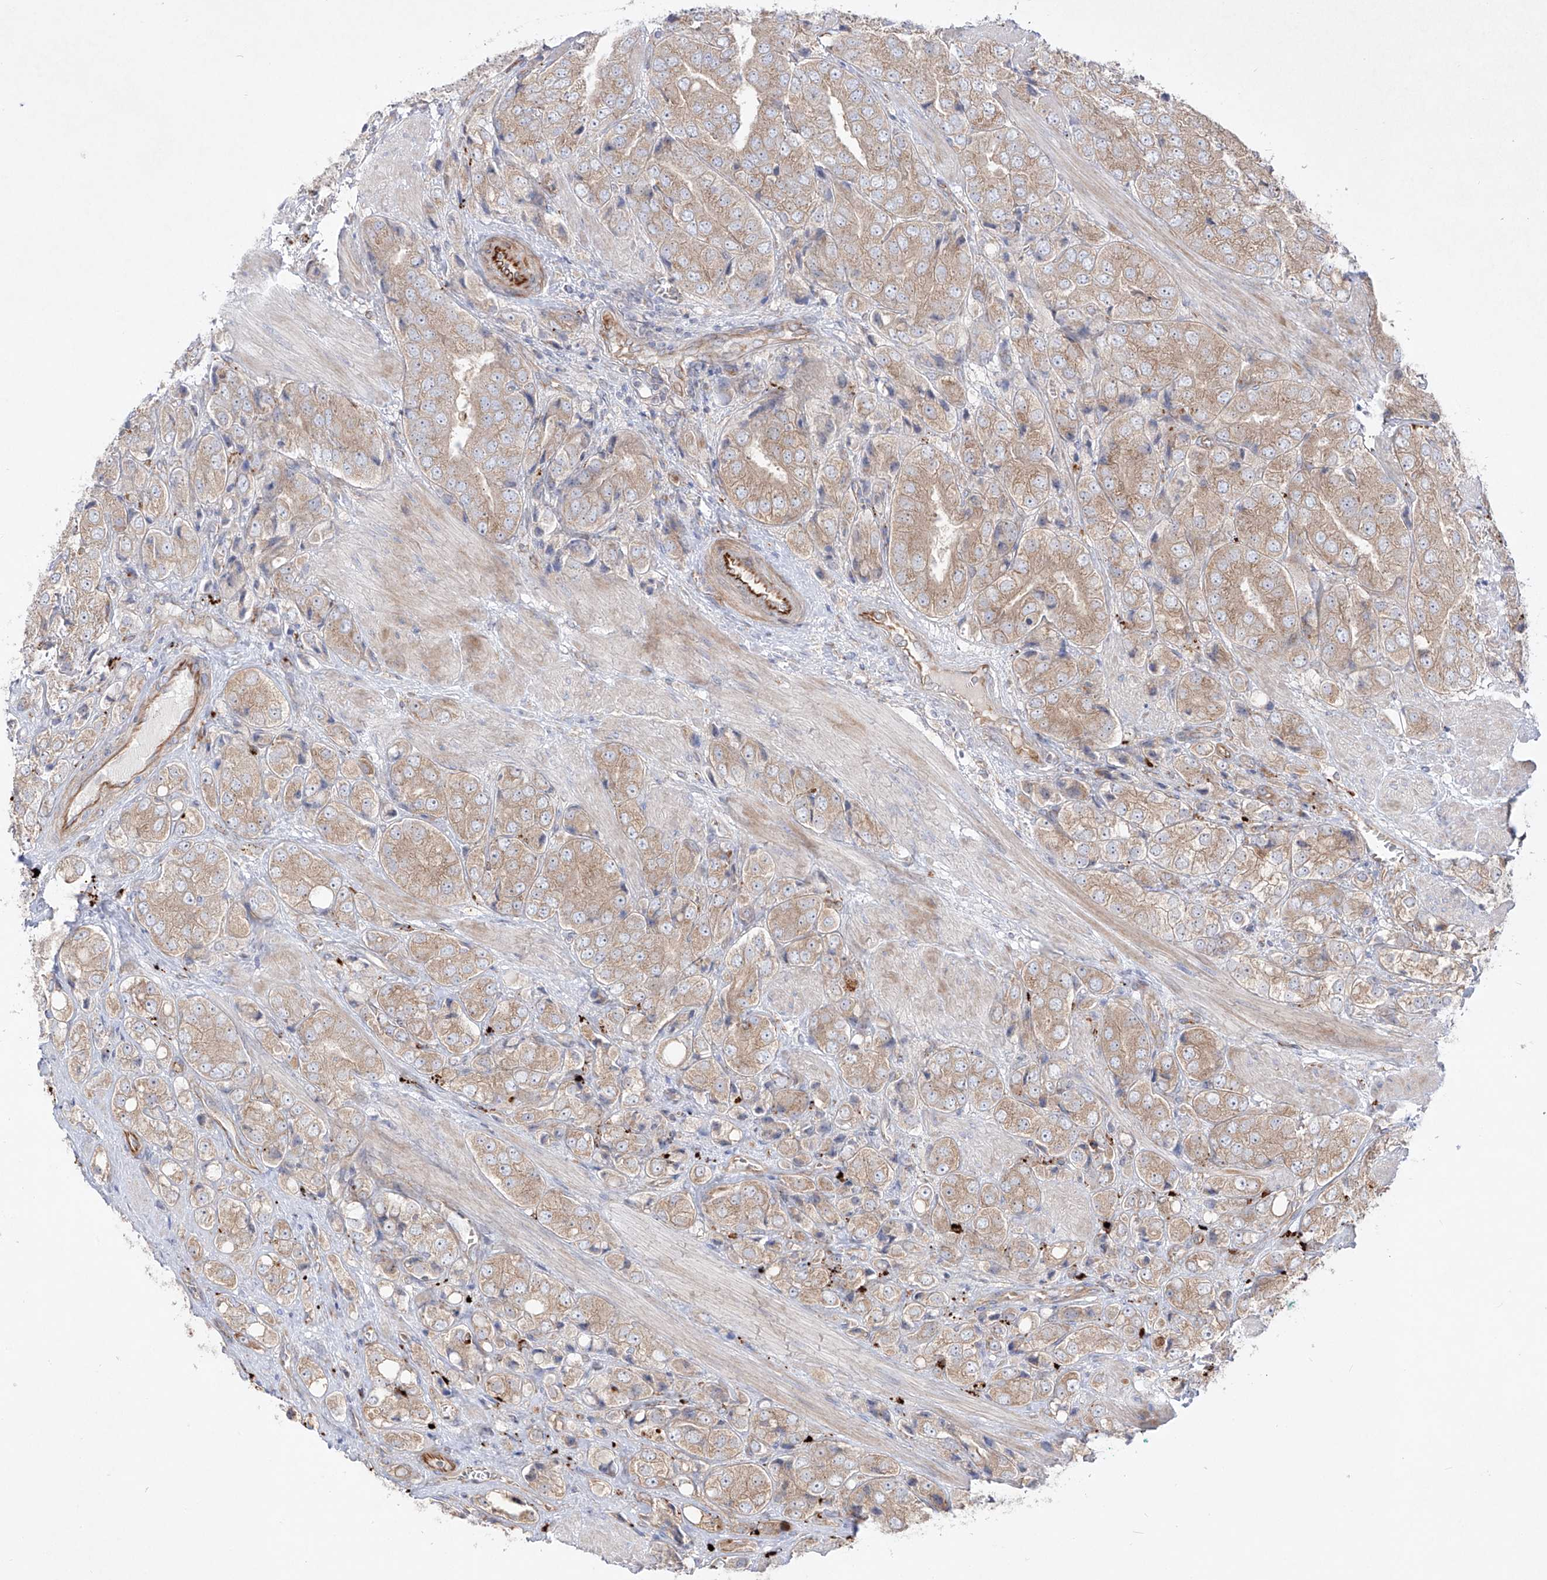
{"staining": {"intensity": "moderate", "quantity": ">75%", "location": "cytoplasmic/membranous"}, "tissue": "prostate cancer", "cell_type": "Tumor cells", "image_type": "cancer", "snomed": [{"axis": "morphology", "description": "Adenocarcinoma, High grade"}, {"axis": "topography", "description": "Prostate"}], "caption": "DAB immunohistochemical staining of human prostate cancer reveals moderate cytoplasmic/membranous protein positivity in about >75% of tumor cells.", "gene": "YKT6", "patient": {"sex": "male", "age": 50}}